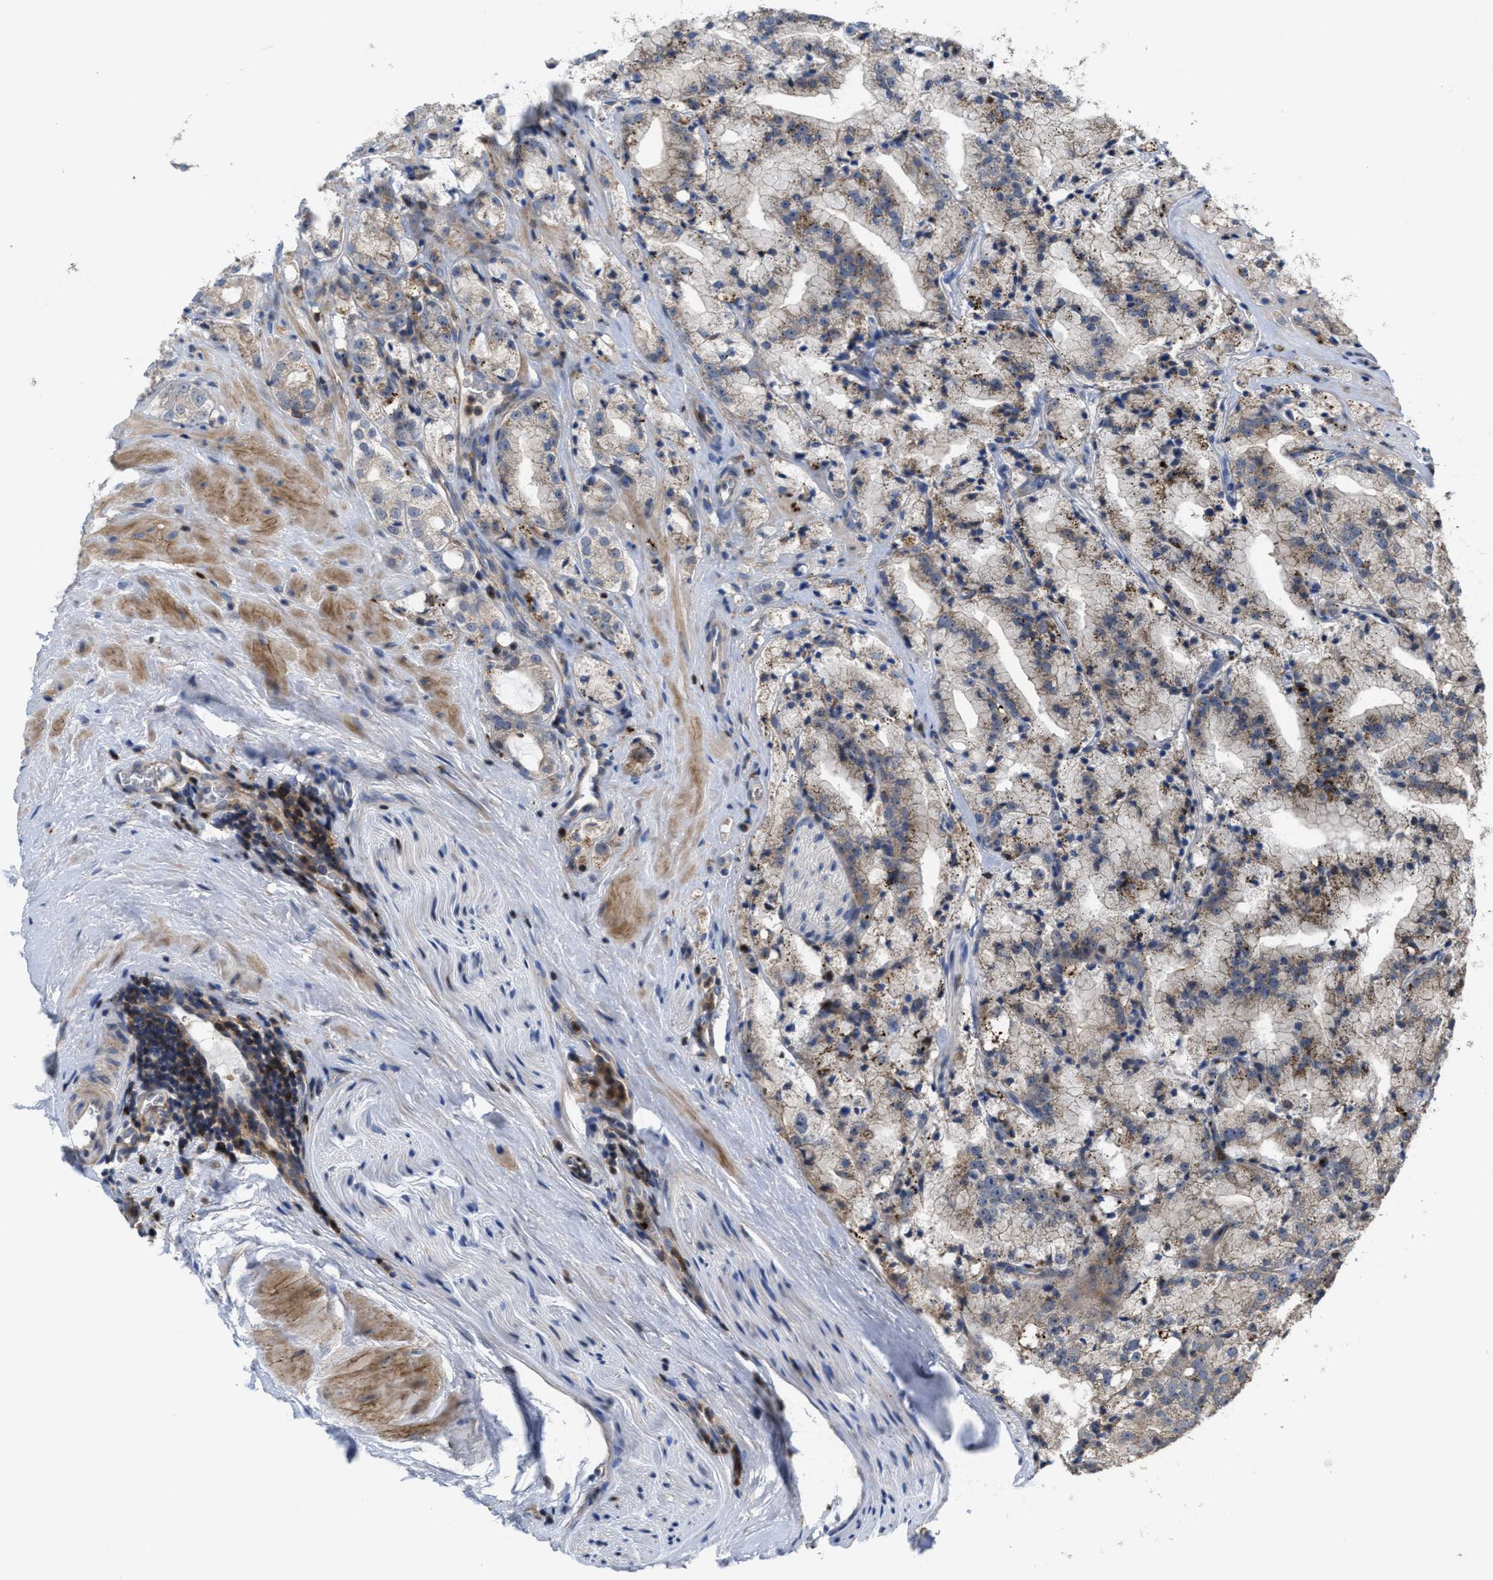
{"staining": {"intensity": "weak", "quantity": "25%-75%", "location": "cytoplasmic/membranous"}, "tissue": "prostate cancer", "cell_type": "Tumor cells", "image_type": "cancer", "snomed": [{"axis": "morphology", "description": "Adenocarcinoma, High grade"}, {"axis": "topography", "description": "Prostate"}], "caption": "Weak cytoplasmic/membranous positivity is appreciated in about 25%-75% of tumor cells in prostate high-grade adenocarcinoma.", "gene": "PTPRE", "patient": {"sex": "male", "age": 64}}